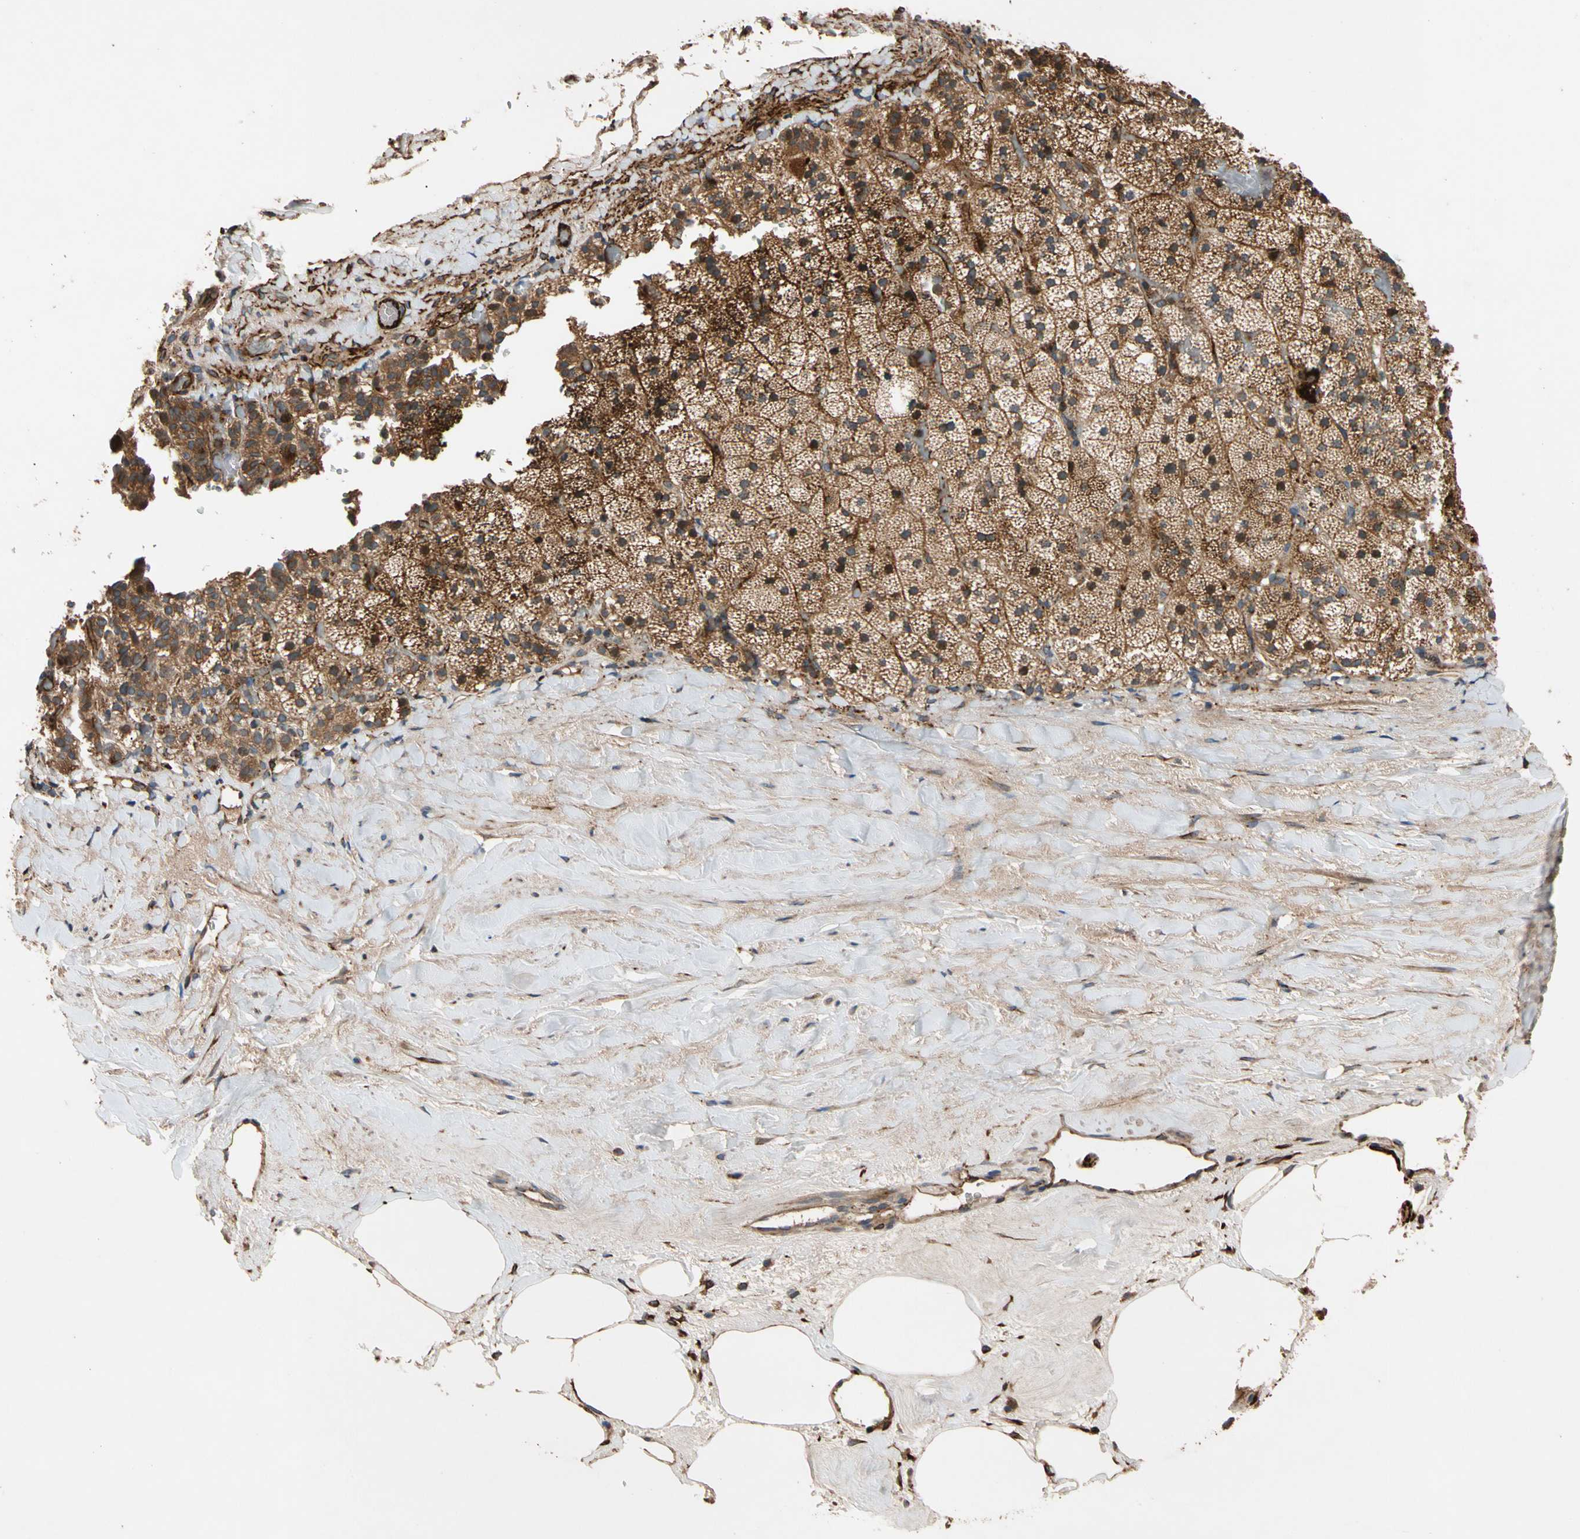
{"staining": {"intensity": "strong", "quantity": ">75%", "location": "cytoplasmic/membranous,nuclear"}, "tissue": "adrenal gland", "cell_type": "Glandular cells", "image_type": "normal", "snomed": [{"axis": "morphology", "description": "Normal tissue, NOS"}, {"axis": "topography", "description": "Adrenal gland"}], "caption": "Protein expression analysis of benign adrenal gland shows strong cytoplasmic/membranous,nuclear expression in about >75% of glandular cells. Immunohistochemistry stains the protein of interest in brown and the nuclei are stained blue.", "gene": "FGD6", "patient": {"sex": "male", "age": 35}}